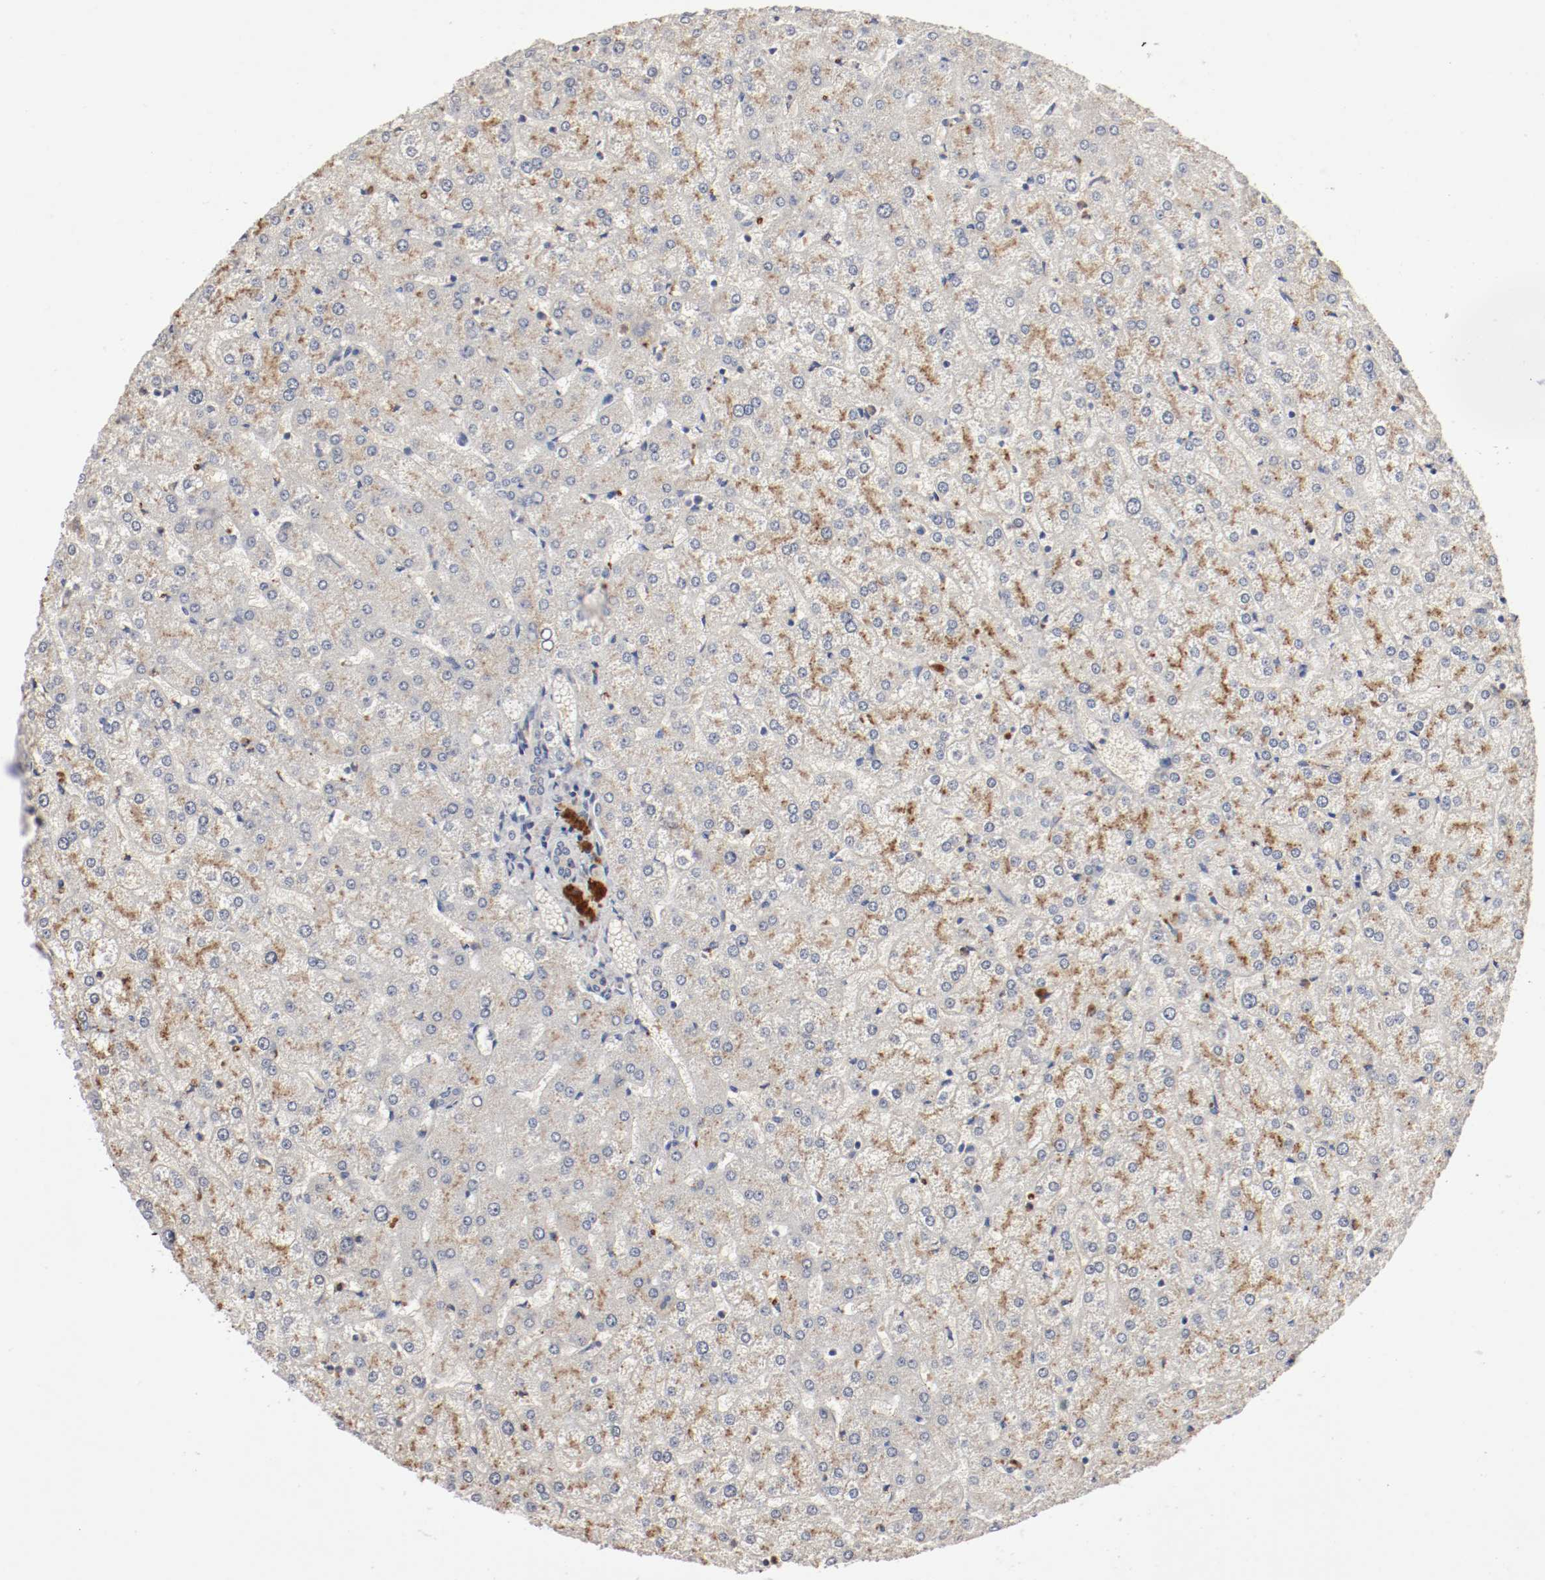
{"staining": {"intensity": "weak", "quantity": "<25%", "location": "cytoplasmic/membranous"}, "tissue": "liver", "cell_type": "Cholangiocytes", "image_type": "normal", "snomed": [{"axis": "morphology", "description": "Normal tissue, NOS"}, {"axis": "topography", "description": "Liver"}], "caption": "This is a histopathology image of immunohistochemistry staining of benign liver, which shows no positivity in cholangiocytes.", "gene": "REN", "patient": {"sex": "female", "age": 32}}